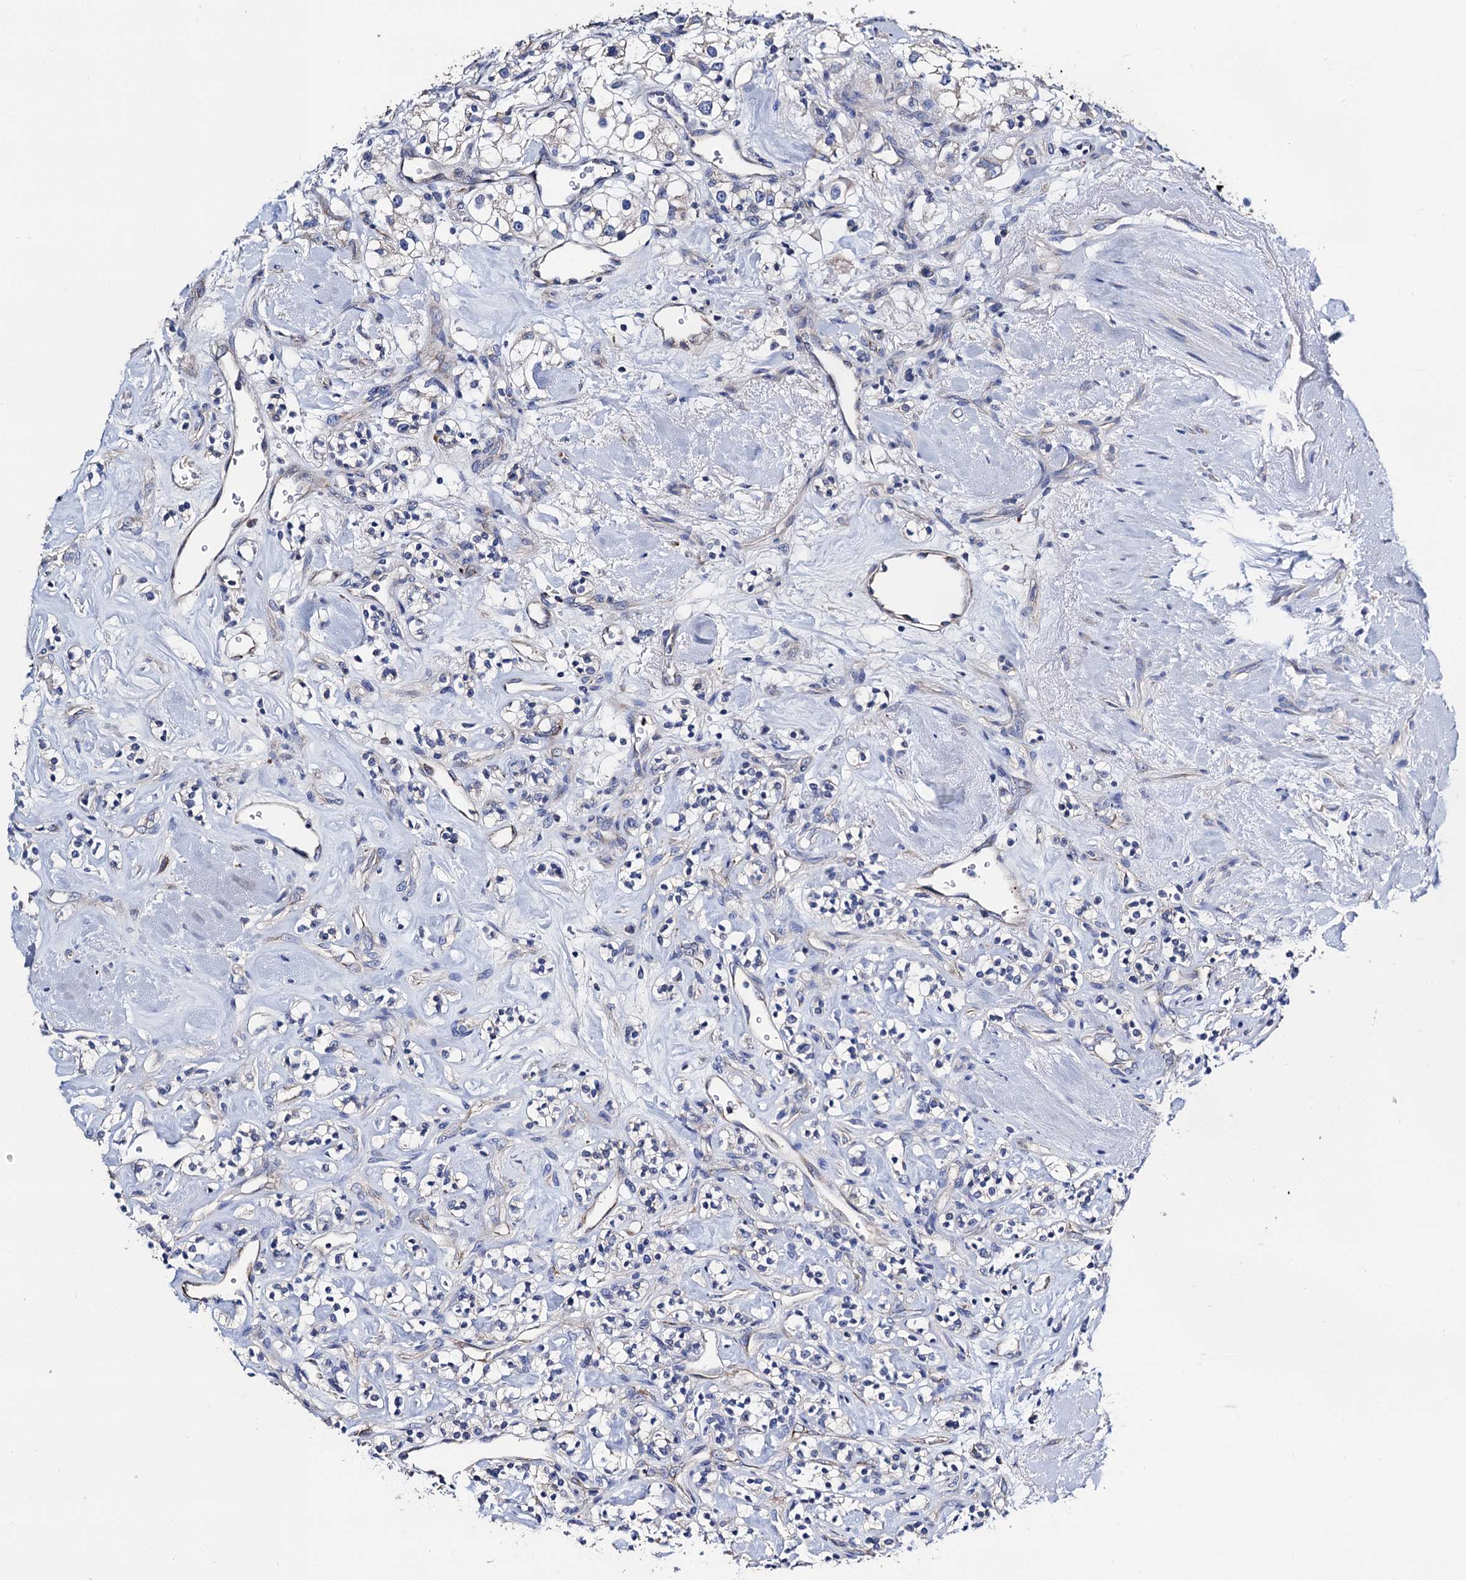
{"staining": {"intensity": "negative", "quantity": "none", "location": "none"}, "tissue": "renal cancer", "cell_type": "Tumor cells", "image_type": "cancer", "snomed": [{"axis": "morphology", "description": "Adenocarcinoma, NOS"}, {"axis": "topography", "description": "Kidney"}], "caption": "High power microscopy image of an immunohistochemistry (IHC) photomicrograph of renal adenocarcinoma, revealing no significant expression in tumor cells.", "gene": "FREM3", "patient": {"sex": "male", "age": 77}}